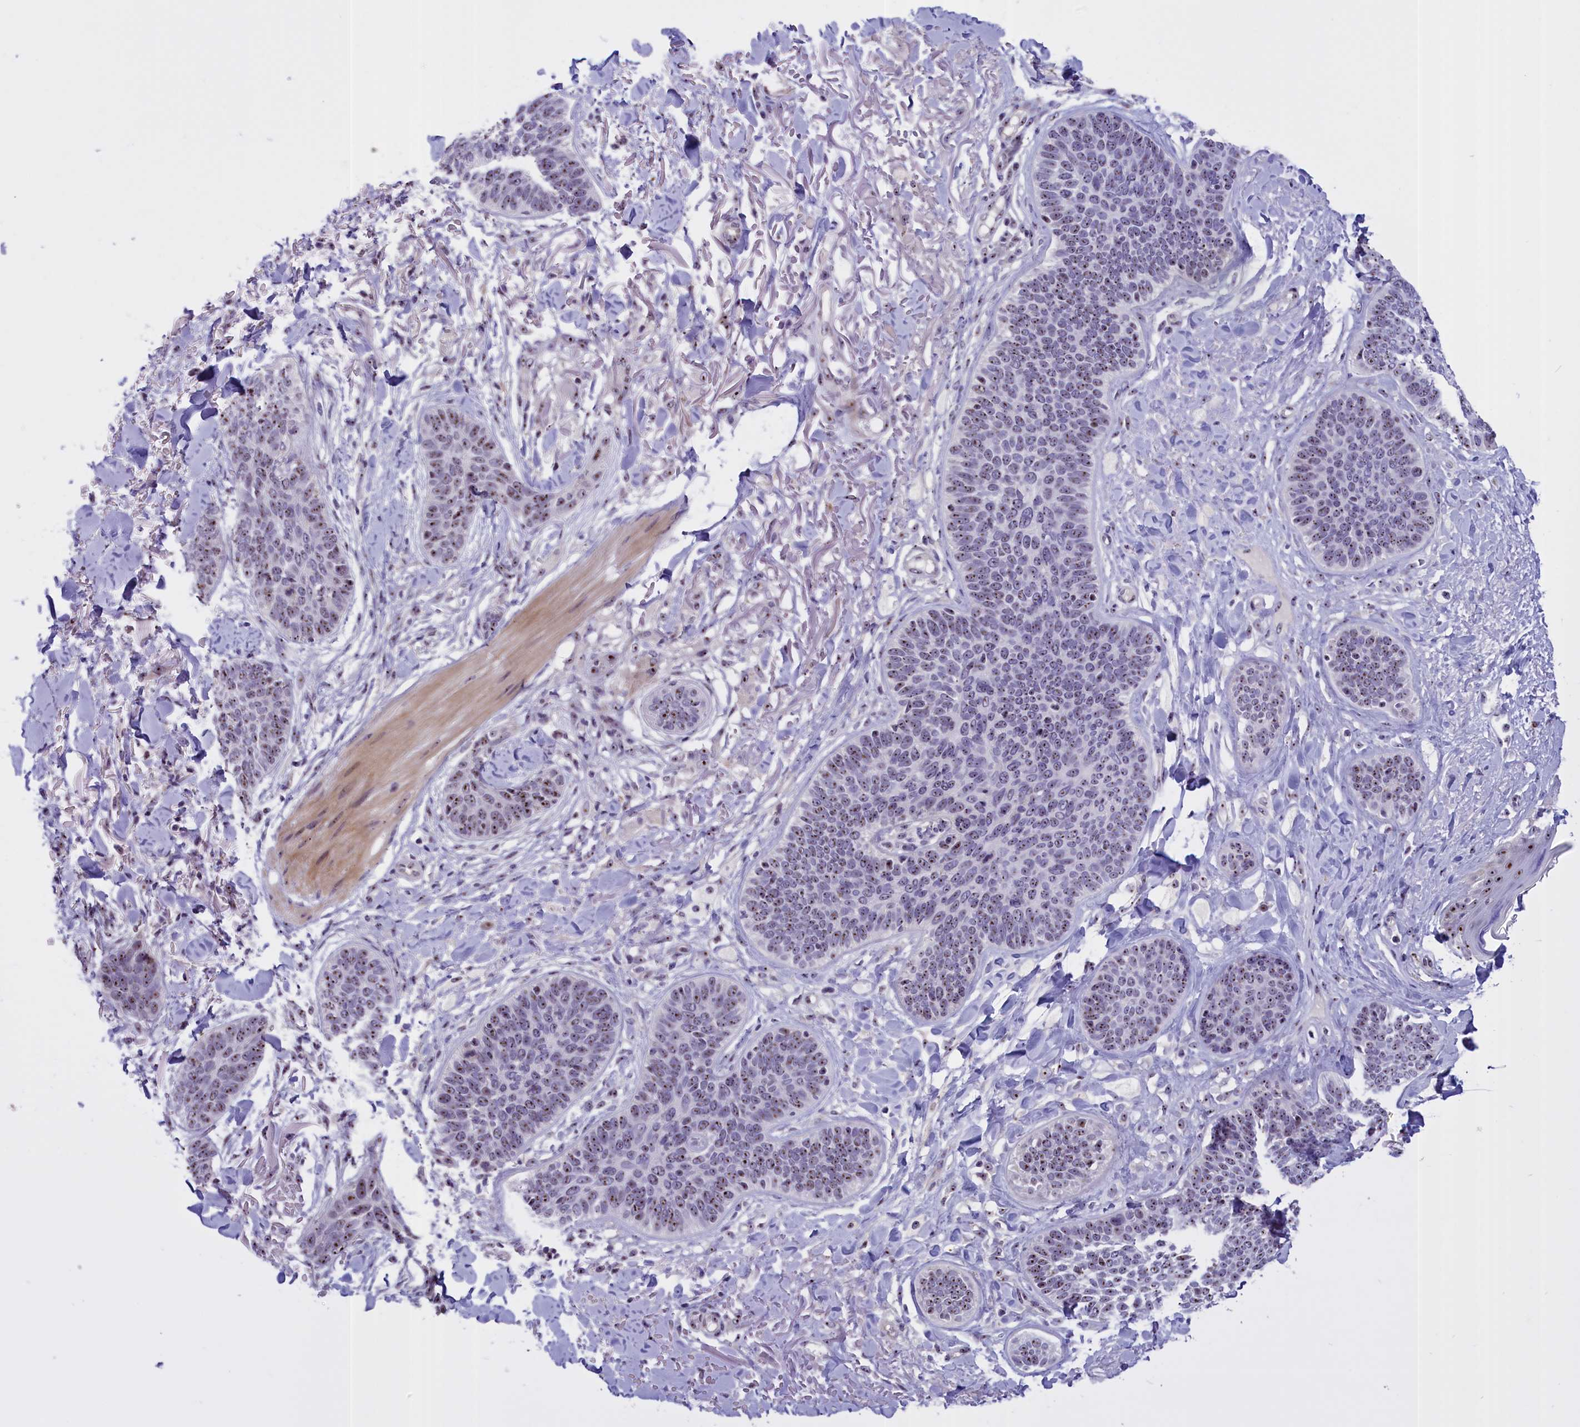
{"staining": {"intensity": "moderate", "quantity": ">75%", "location": "nuclear"}, "tissue": "skin cancer", "cell_type": "Tumor cells", "image_type": "cancer", "snomed": [{"axis": "morphology", "description": "Basal cell carcinoma"}, {"axis": "topography", "description": "Skin"}], "caption": "Skin basal cell carcinoma tissue reveals moderate nuclear positivity in approximately >75% of tumor cells (DAB (3,3'-diaminobenzidine) IHC with brightfield microscopy, high magnification).", "gene": "TBL3", "patient": {"sex": "male", "age": 85}}